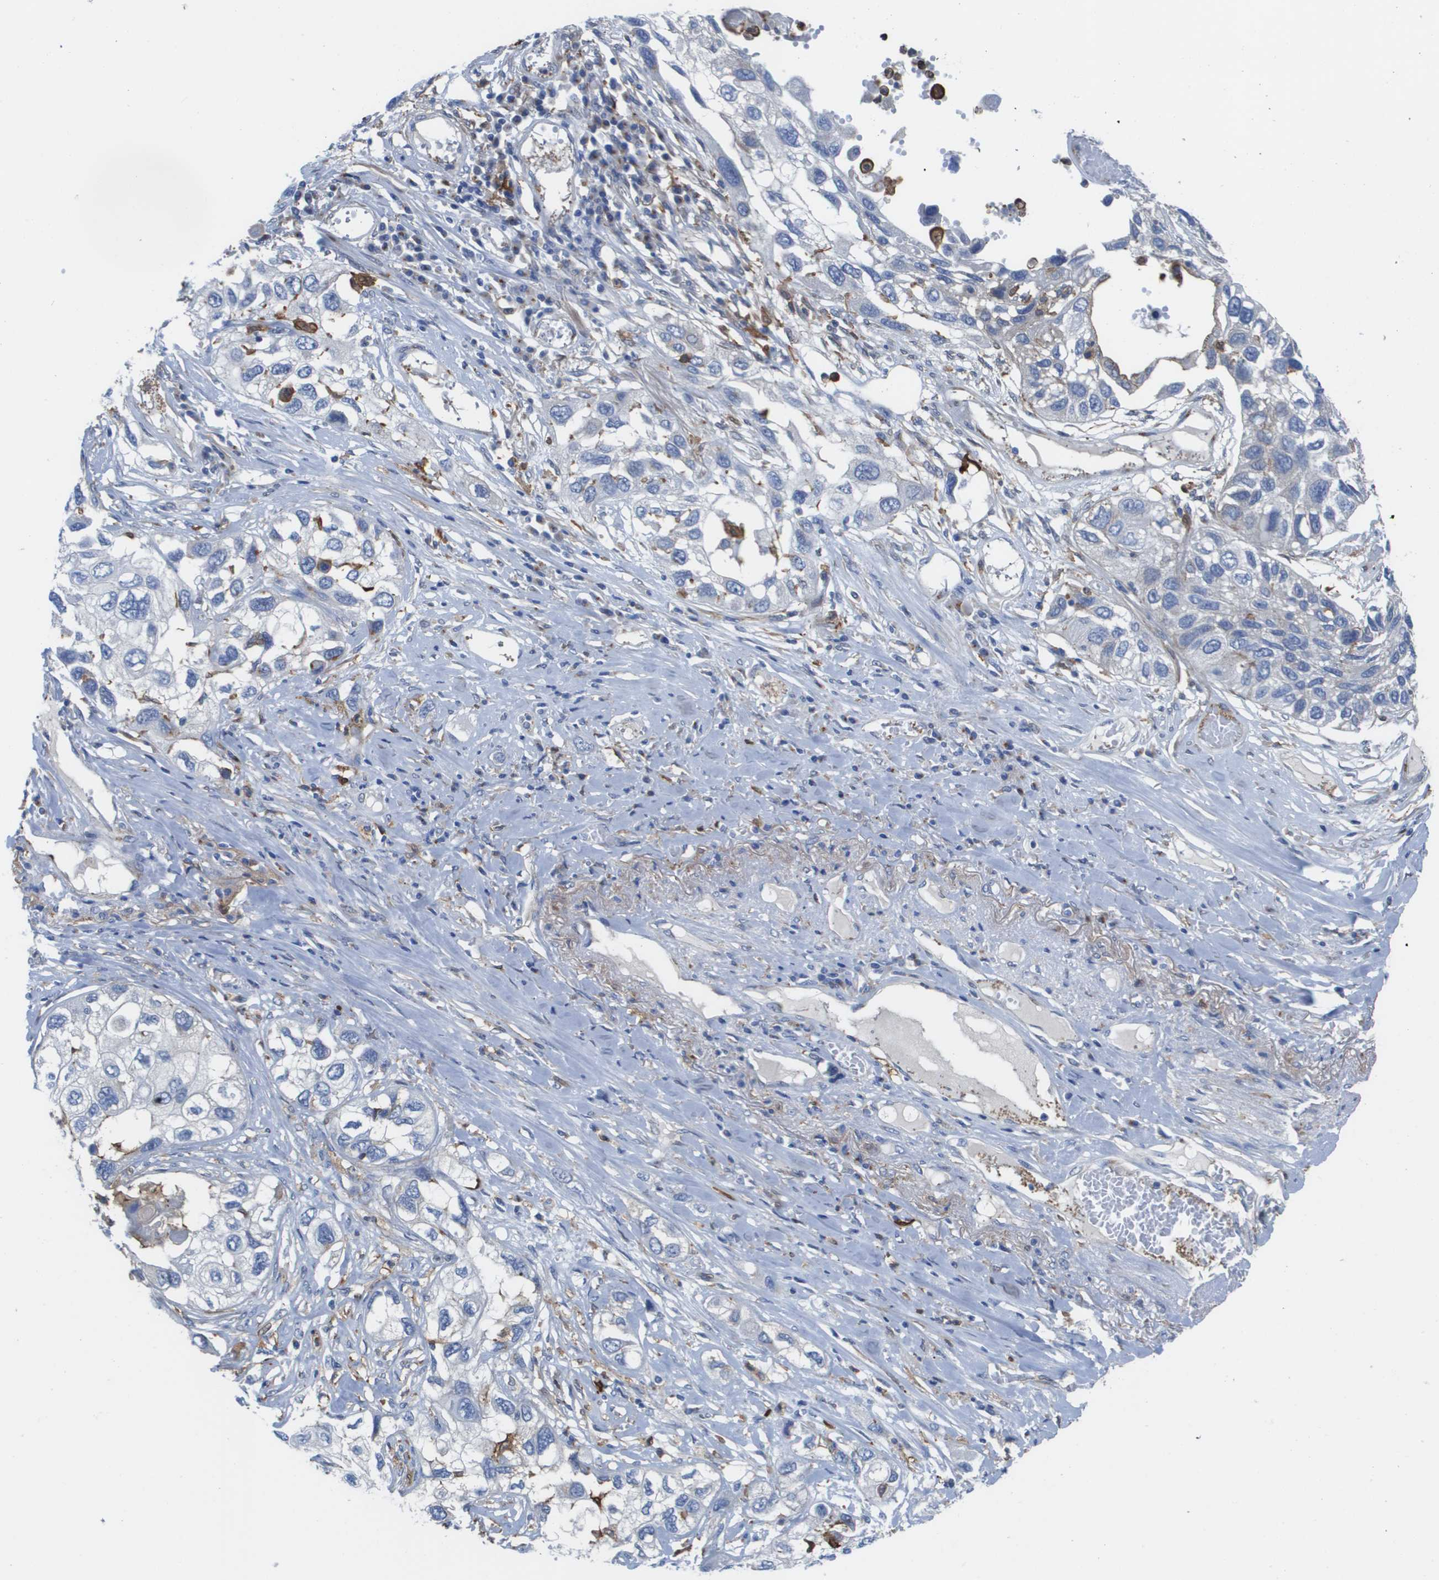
{"staining": {"intensity": "negative", "quantity": "none", "location": "none"}, "tissue": "lung cancer", "cell_type": "Tumor cells", "image_type": "cancer", "snomed": [{"axis": "morphology", "description": "Squamous cell carcinoma, NOS"}, {"axis": "topography", "description": "Lung"}], "caption": "Human lung cancer stained for a protein using IHC reveals no positivity in tumor cells.", "gene": "SLC37A2", "patient": {"sex": "male", "age": 71}}